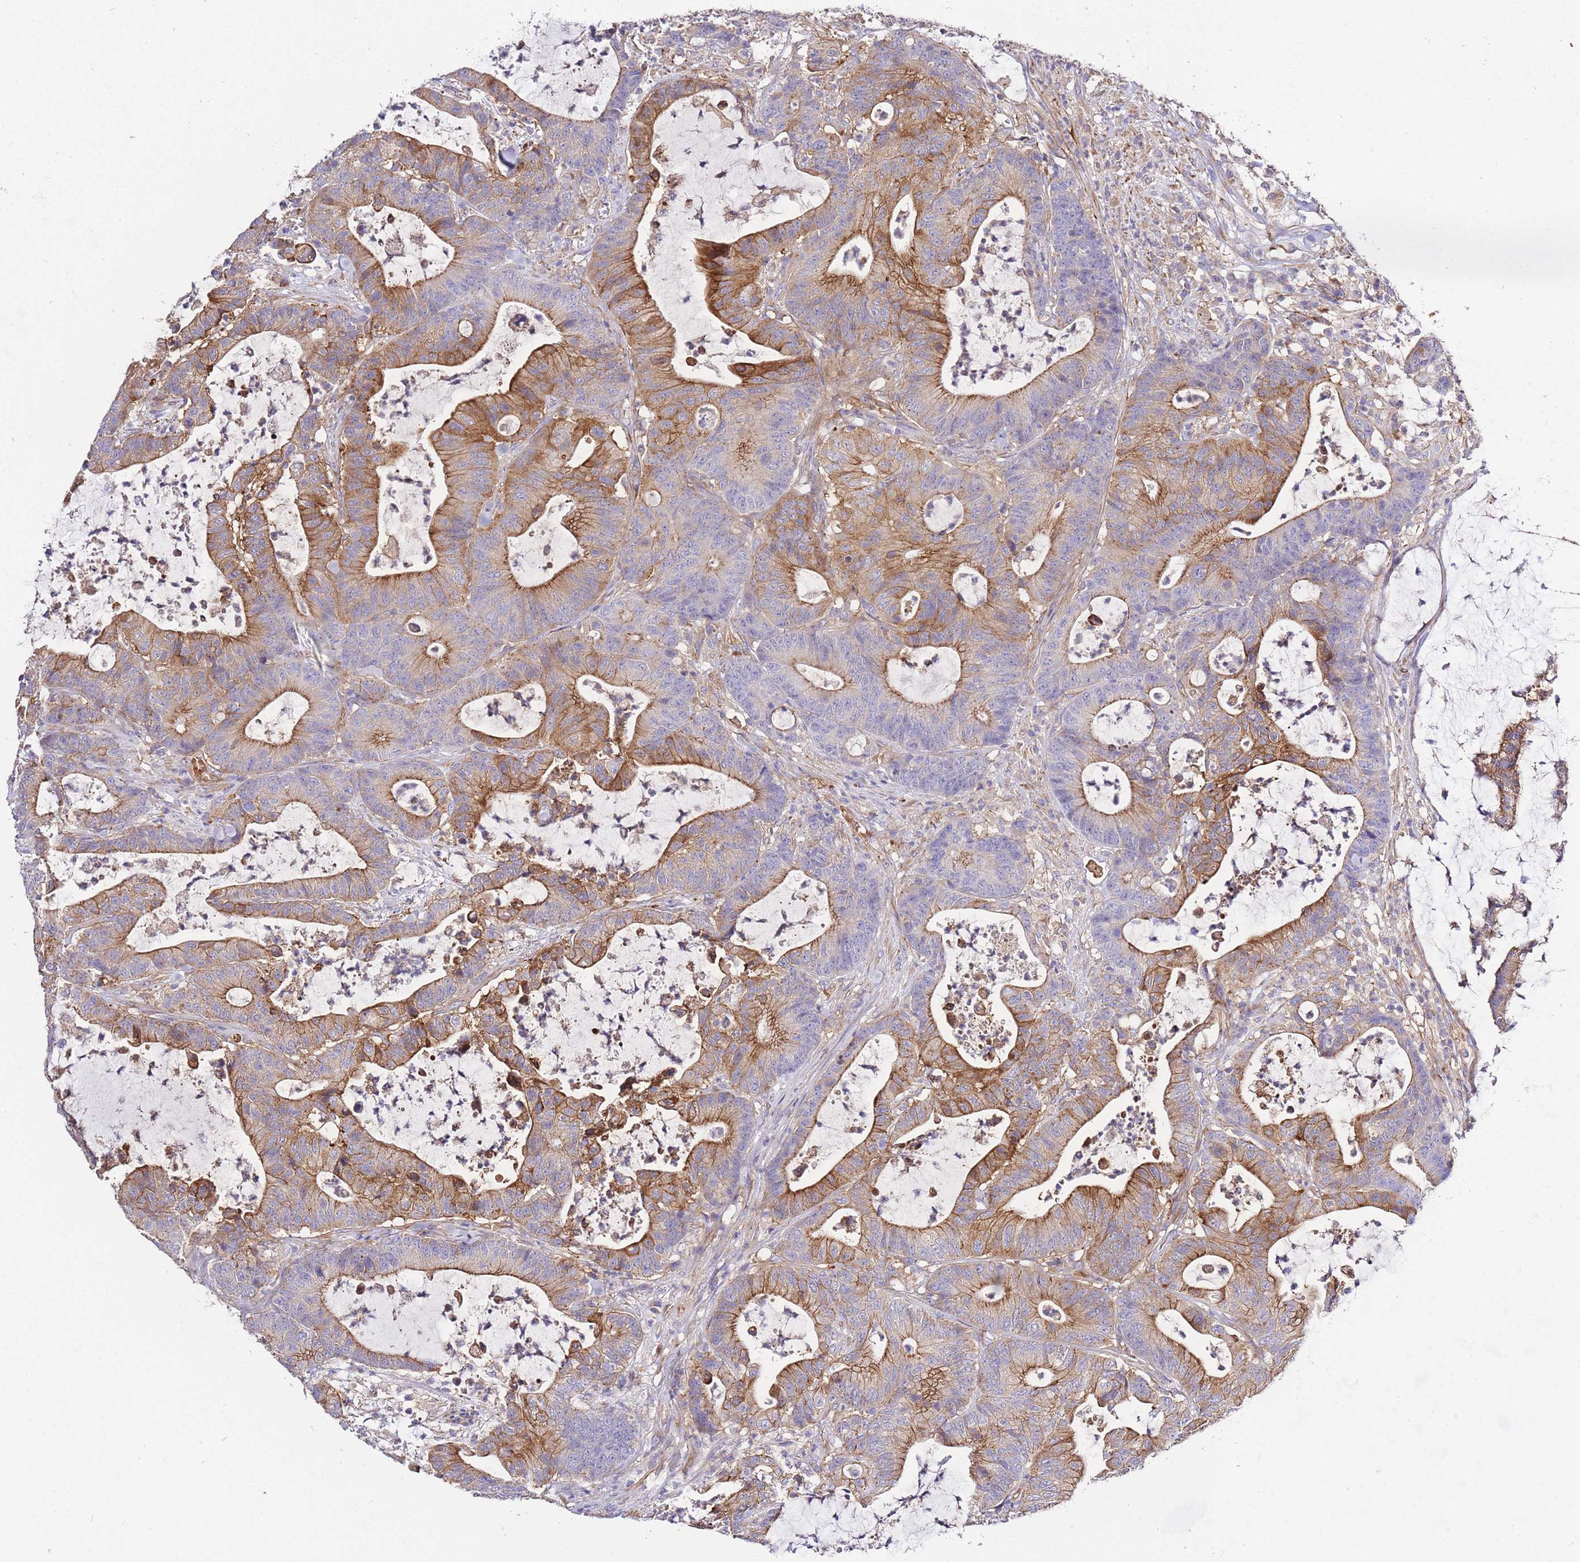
{"staining": {"intensity": "moderate", "quantity": ">75%", "location": "cytoplasmic/membranous"}, "tissue": "colorectal cancer", "cell_type": "Tumor cells", "image_type": "cancer", "snomed": [{"axis": "morphology", "description": "Adenocarcinoma, NOS"}, {"axis": "topography", "description": "Colon"}], "caption": "Immunohistochemistry (DAB (3,3'-diaminobenzidine)) staining of human colorectal cancer exhibits moderate cytoplasmic/membranous protein positivity in approximately >75% of tumor cells.", "gene": "INSYN2B", "patient": {"sex": "female", "age": 84}}